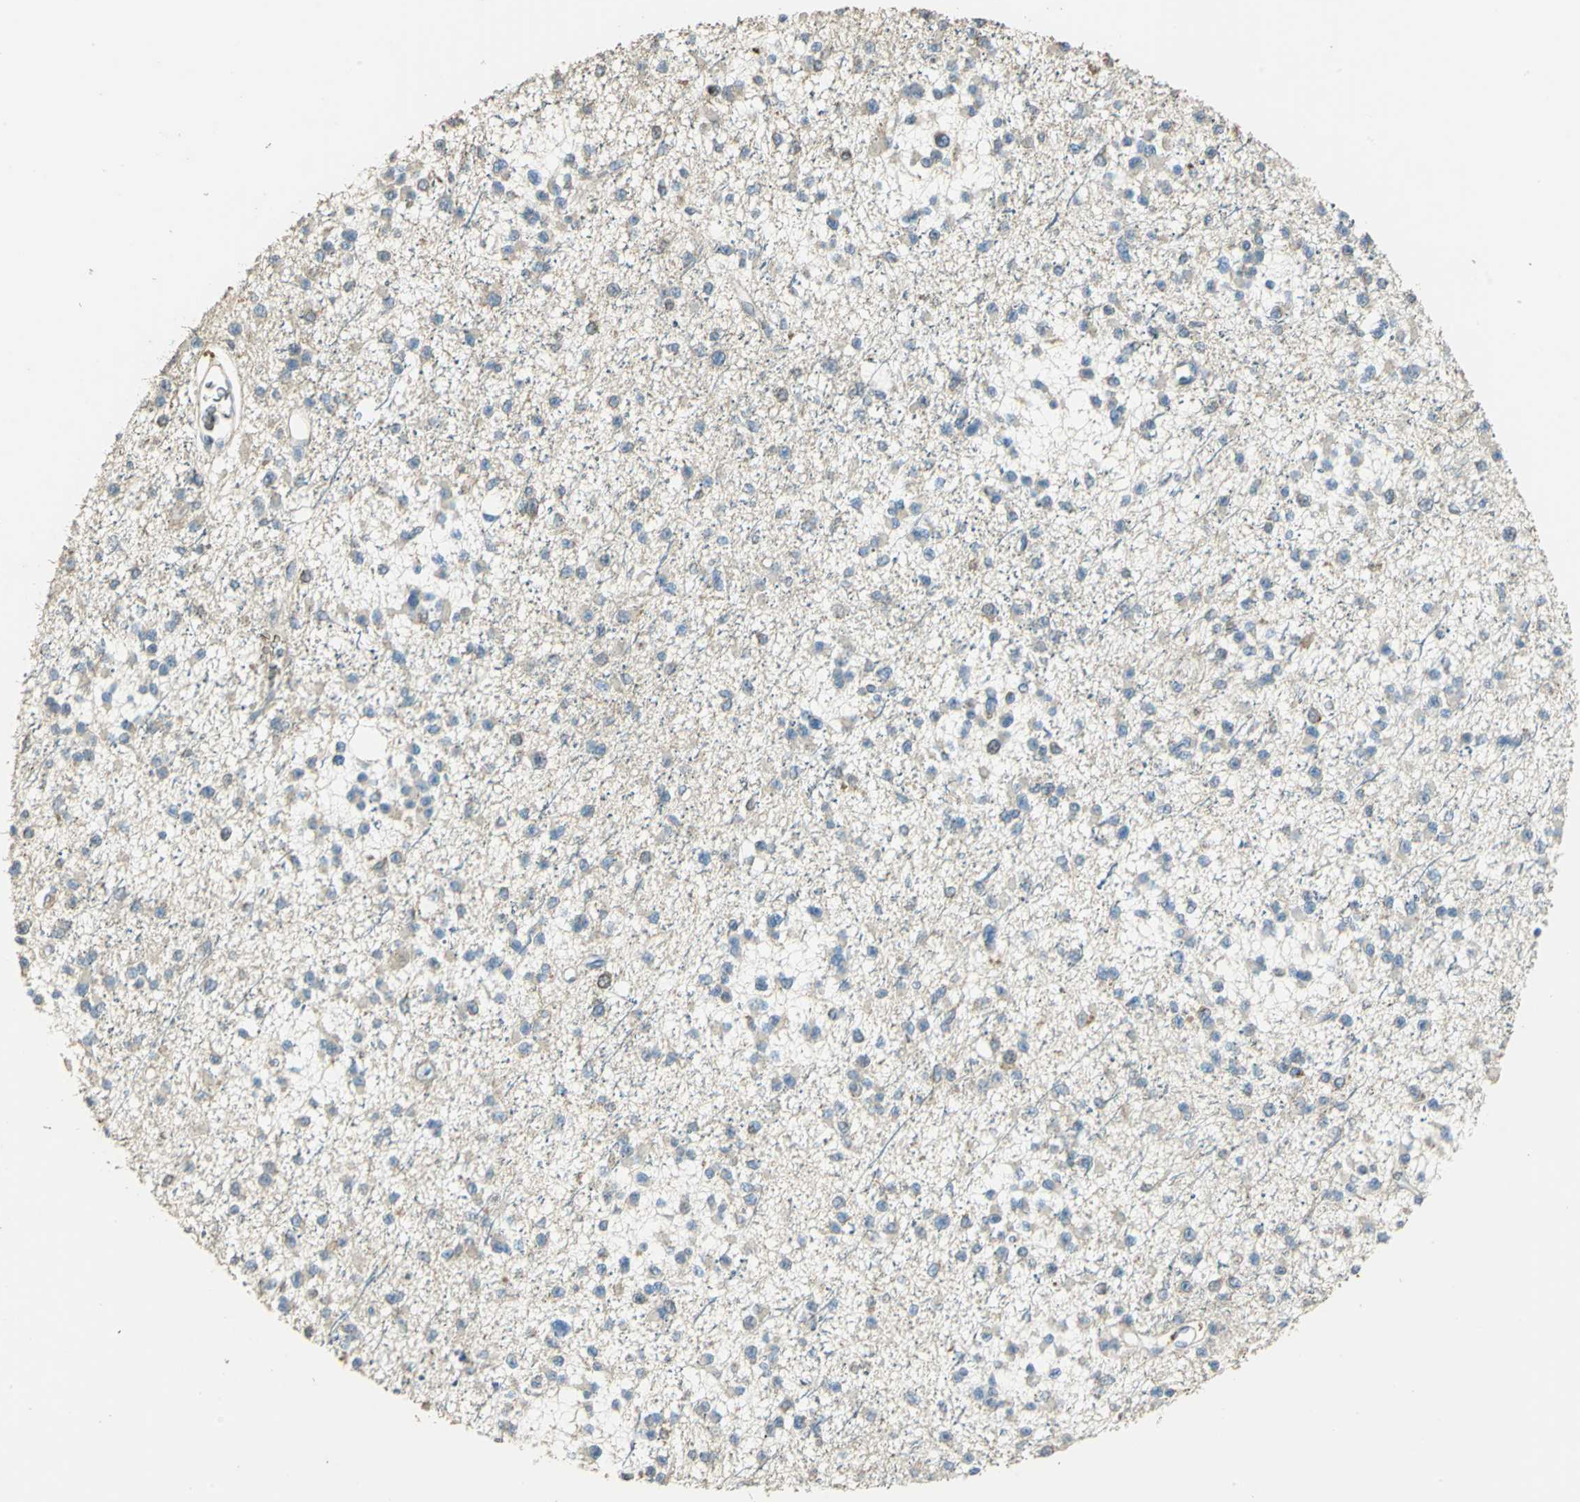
{"staining": {"intensity": "weak", "quantity": ">75%", "location": "cytoplasmic/membranous"}, "tissue": "glioma", "cell_type": "Tumor cells", "image_type": "cancer", "snomed": [{"axis": "morphology", "description": "Glioma, malignant, Low grade"}, {"axis": "topography", "description": "Brain"}], "caption": "Immunohistochemistry (IHC) (DAB) staining of human glioma displays weak cytoplasmic/membranous protein staining in approximately >75% of tumor cells.", "gene": "TRAPPC2", "patient": {"sex": "female", "age": 22}}